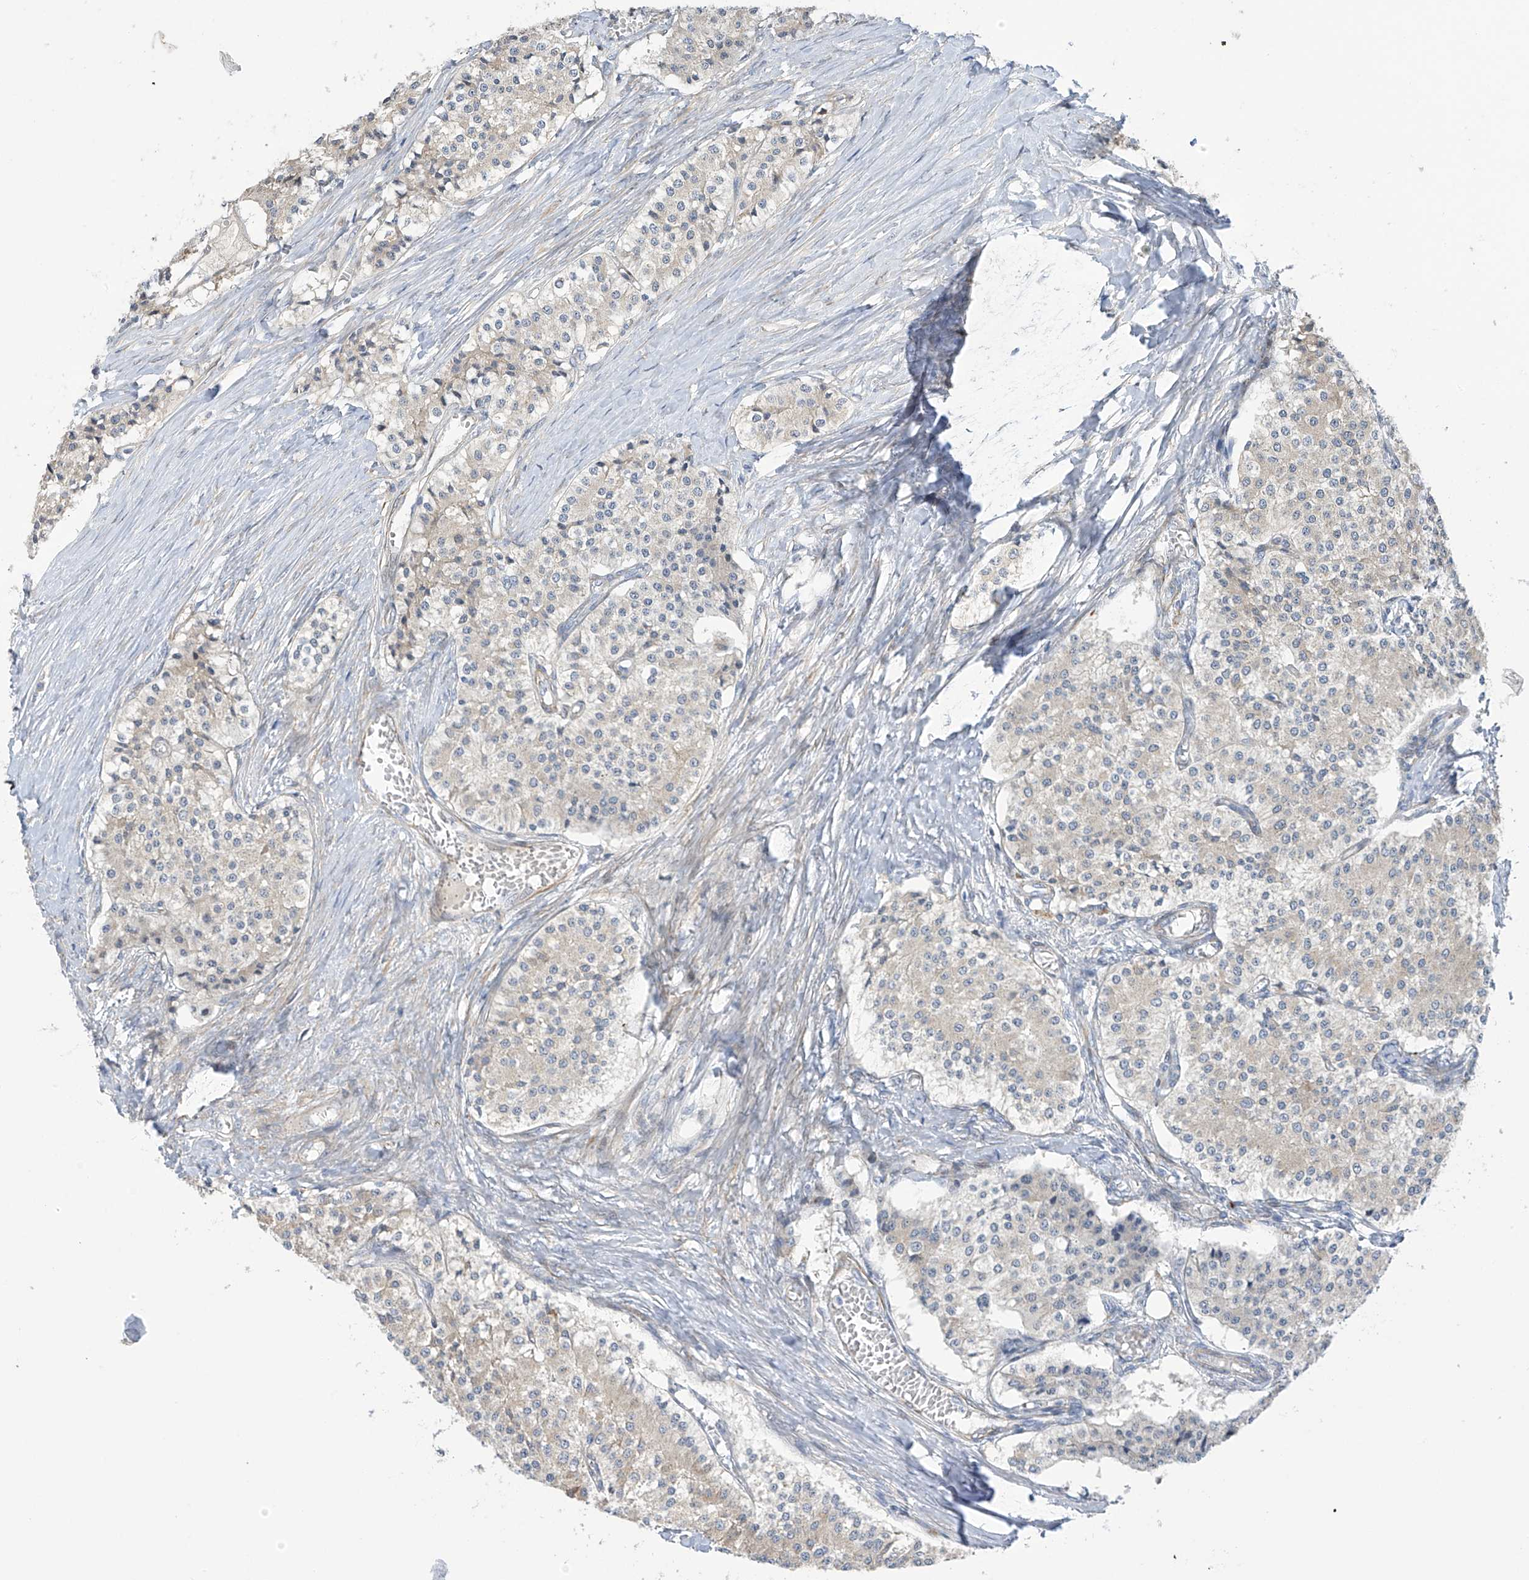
{"staining": {"intensity": "negative", "quantity": "none", "location": "none"}, "tissue": "carcinoid", "cell_type": "Tumor cells", "image_type": "cancer", "snomed": [{"axis": "morphology", "description": "Carcinoid, malignant, NOS"}, {"axis": "topography", "description": "Colon"}], "caption": "Immunohistochemical staining of carcinoid demonstrates no significant expression in tumor cells.", "gene": "ZNF641", "patient": {"sex": "female", "age": 52}}